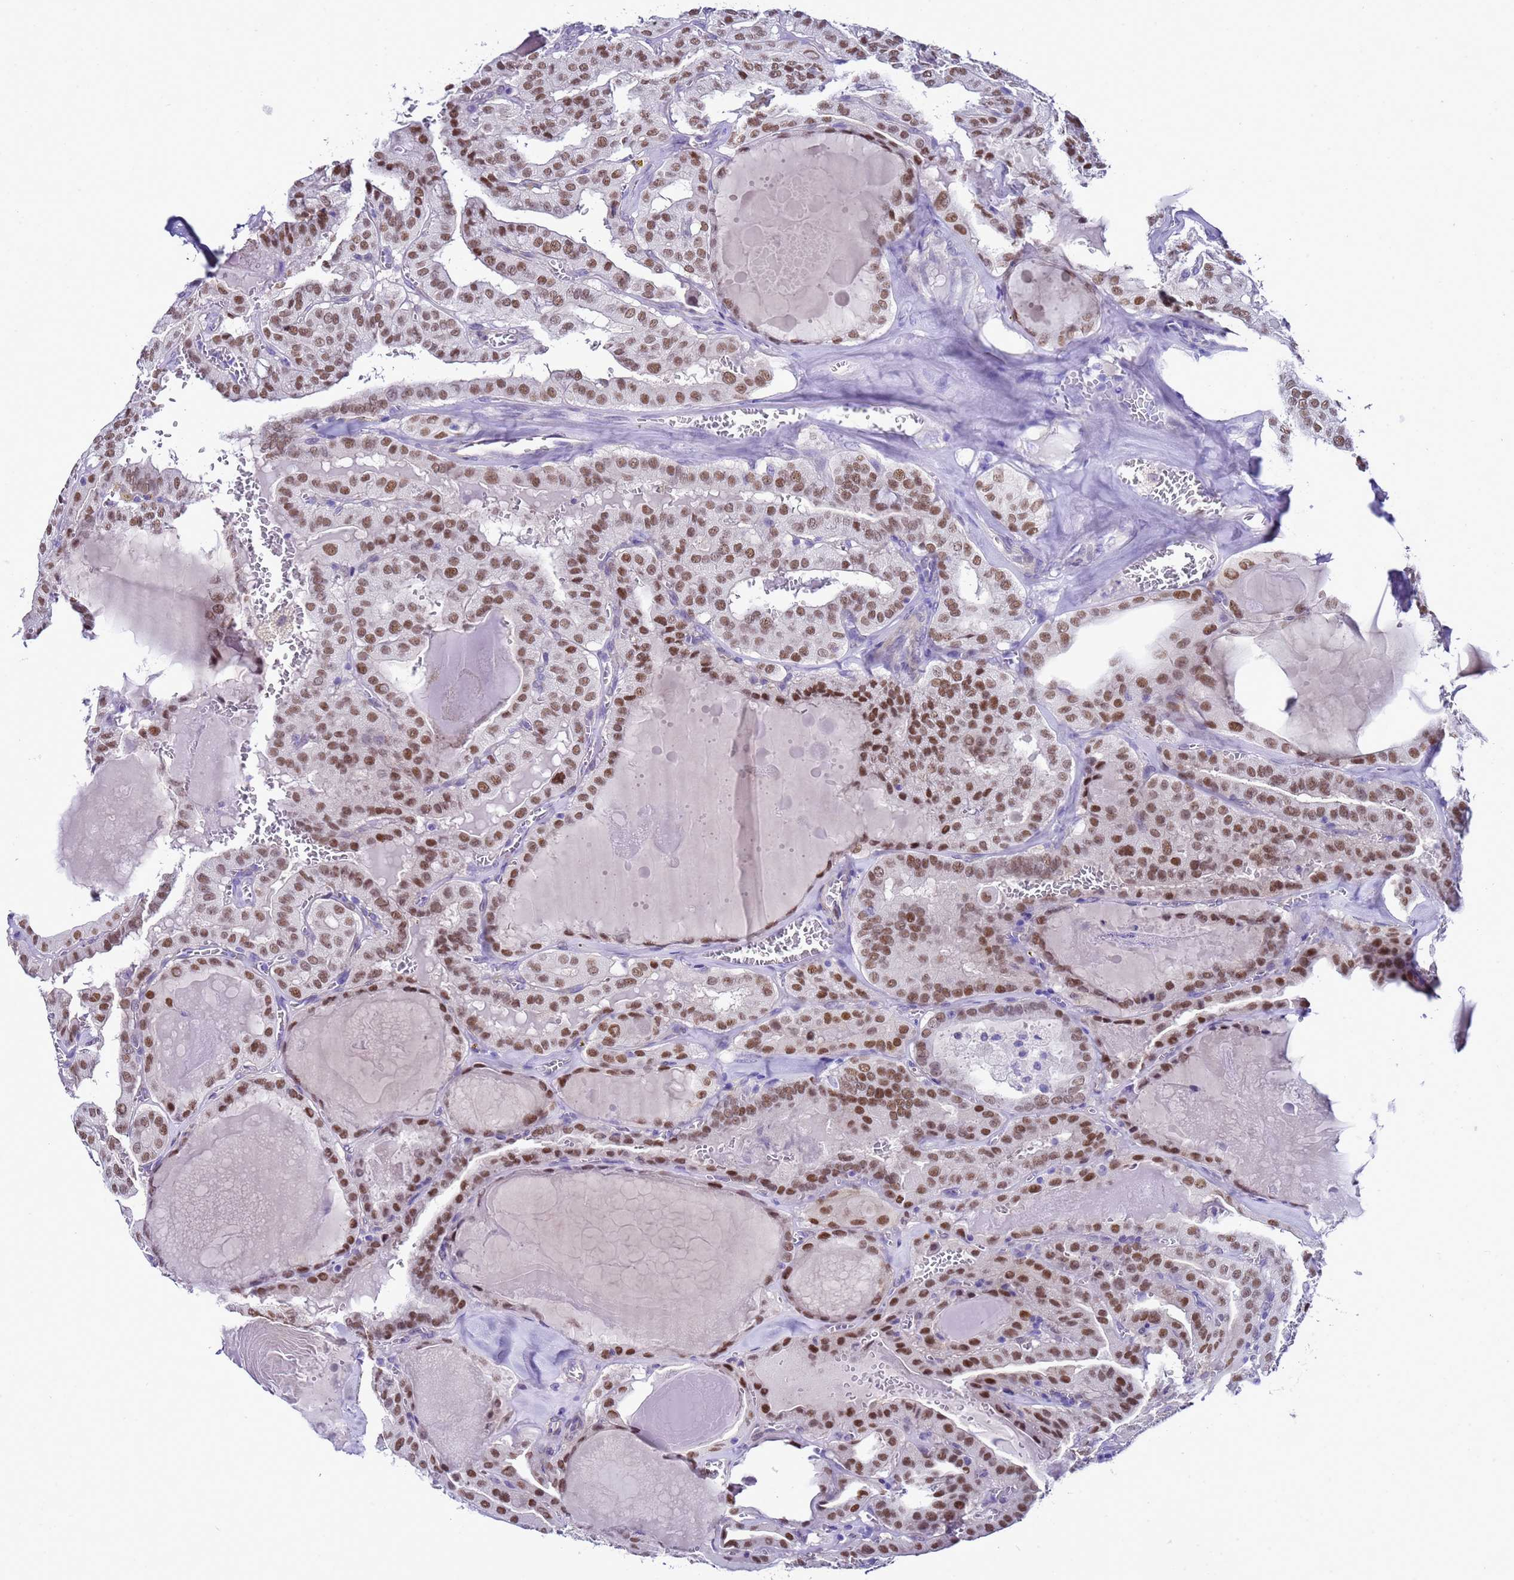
{"staining": {"intensity": "moderate", "quantity": ">75%", "location": "nuclear"}, "tissue": "thyroid cancer", "cell_type": "Tumor cells", "image_type": "cancer", "snomed": [{"axis": "morphology", "description": "Papillary adenocarcinoma, NOS"}, {"axis": "topography", "description": "Thyroid gland"}], "caption": "Thyroid papillary adenocarcinoma stained for a protein displays moderate nuclear positivity in tumor cells. The protein is stained brown, and the nuclei are stained in blue (DAB (3,3'-diaminobenzidine) IHC with brightfield microscopy, high magnification).", "gene": "BCL7A", "patient": {"sex": "male", "age": 52}}